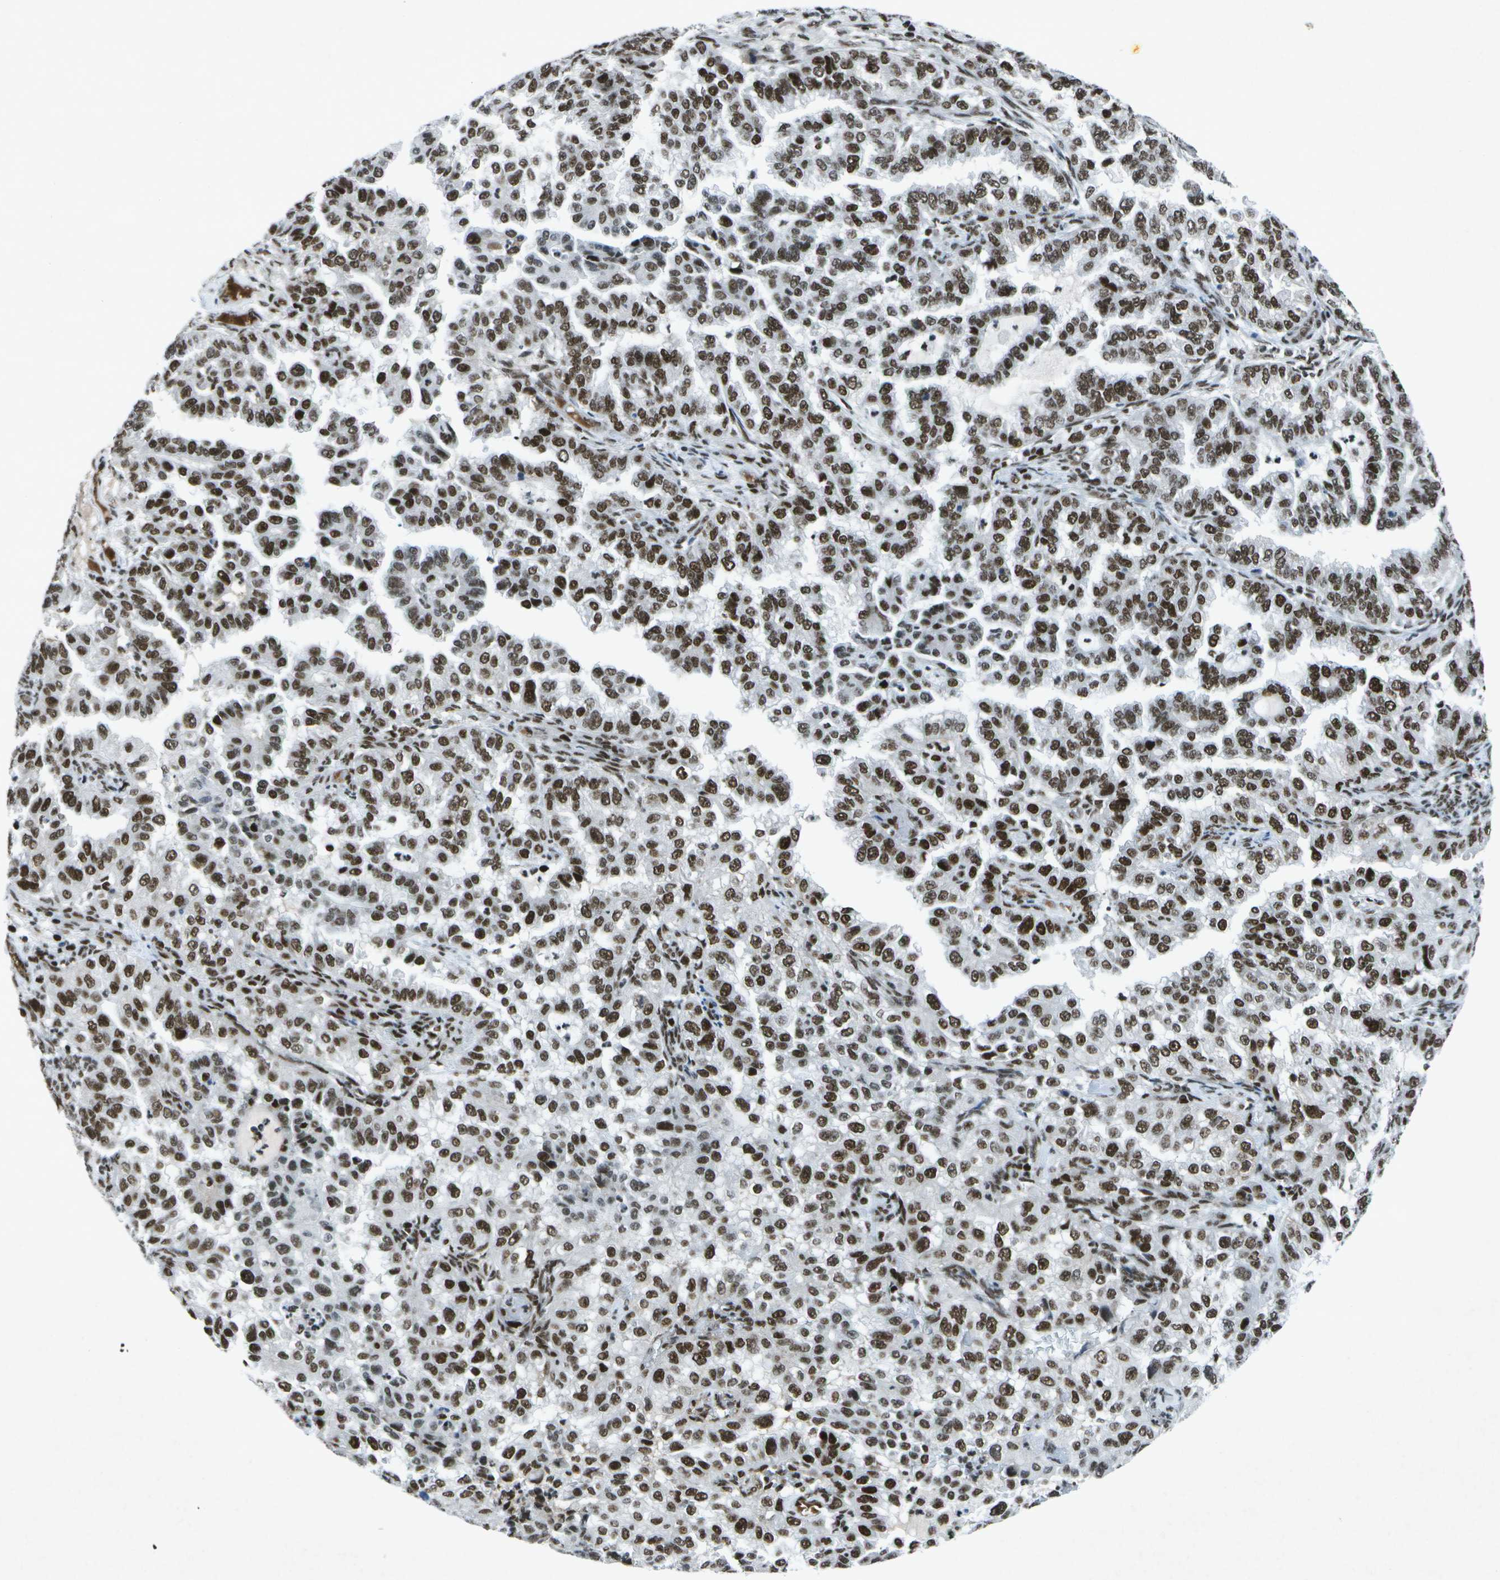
{"staining": {"intensity": "strong", "quantity": ">75%", "location": "nuclear"}, "tissue": "endometrial cancer", "cell_type": "Tumor cells", "image_type": "cancer", "snomed": [{"axis": "morphology", "description": "Adenocarcinoma, NOS"}, {"axis": "topography", "description": "Endometrium"}], "caption": "Protein analysis of endometrial cancer tissue demonstrates strong nuclear expression in approximately >75% of tumor cells.", "gene": "MTA2", "patient": {"sex": "female", "age": 85}}